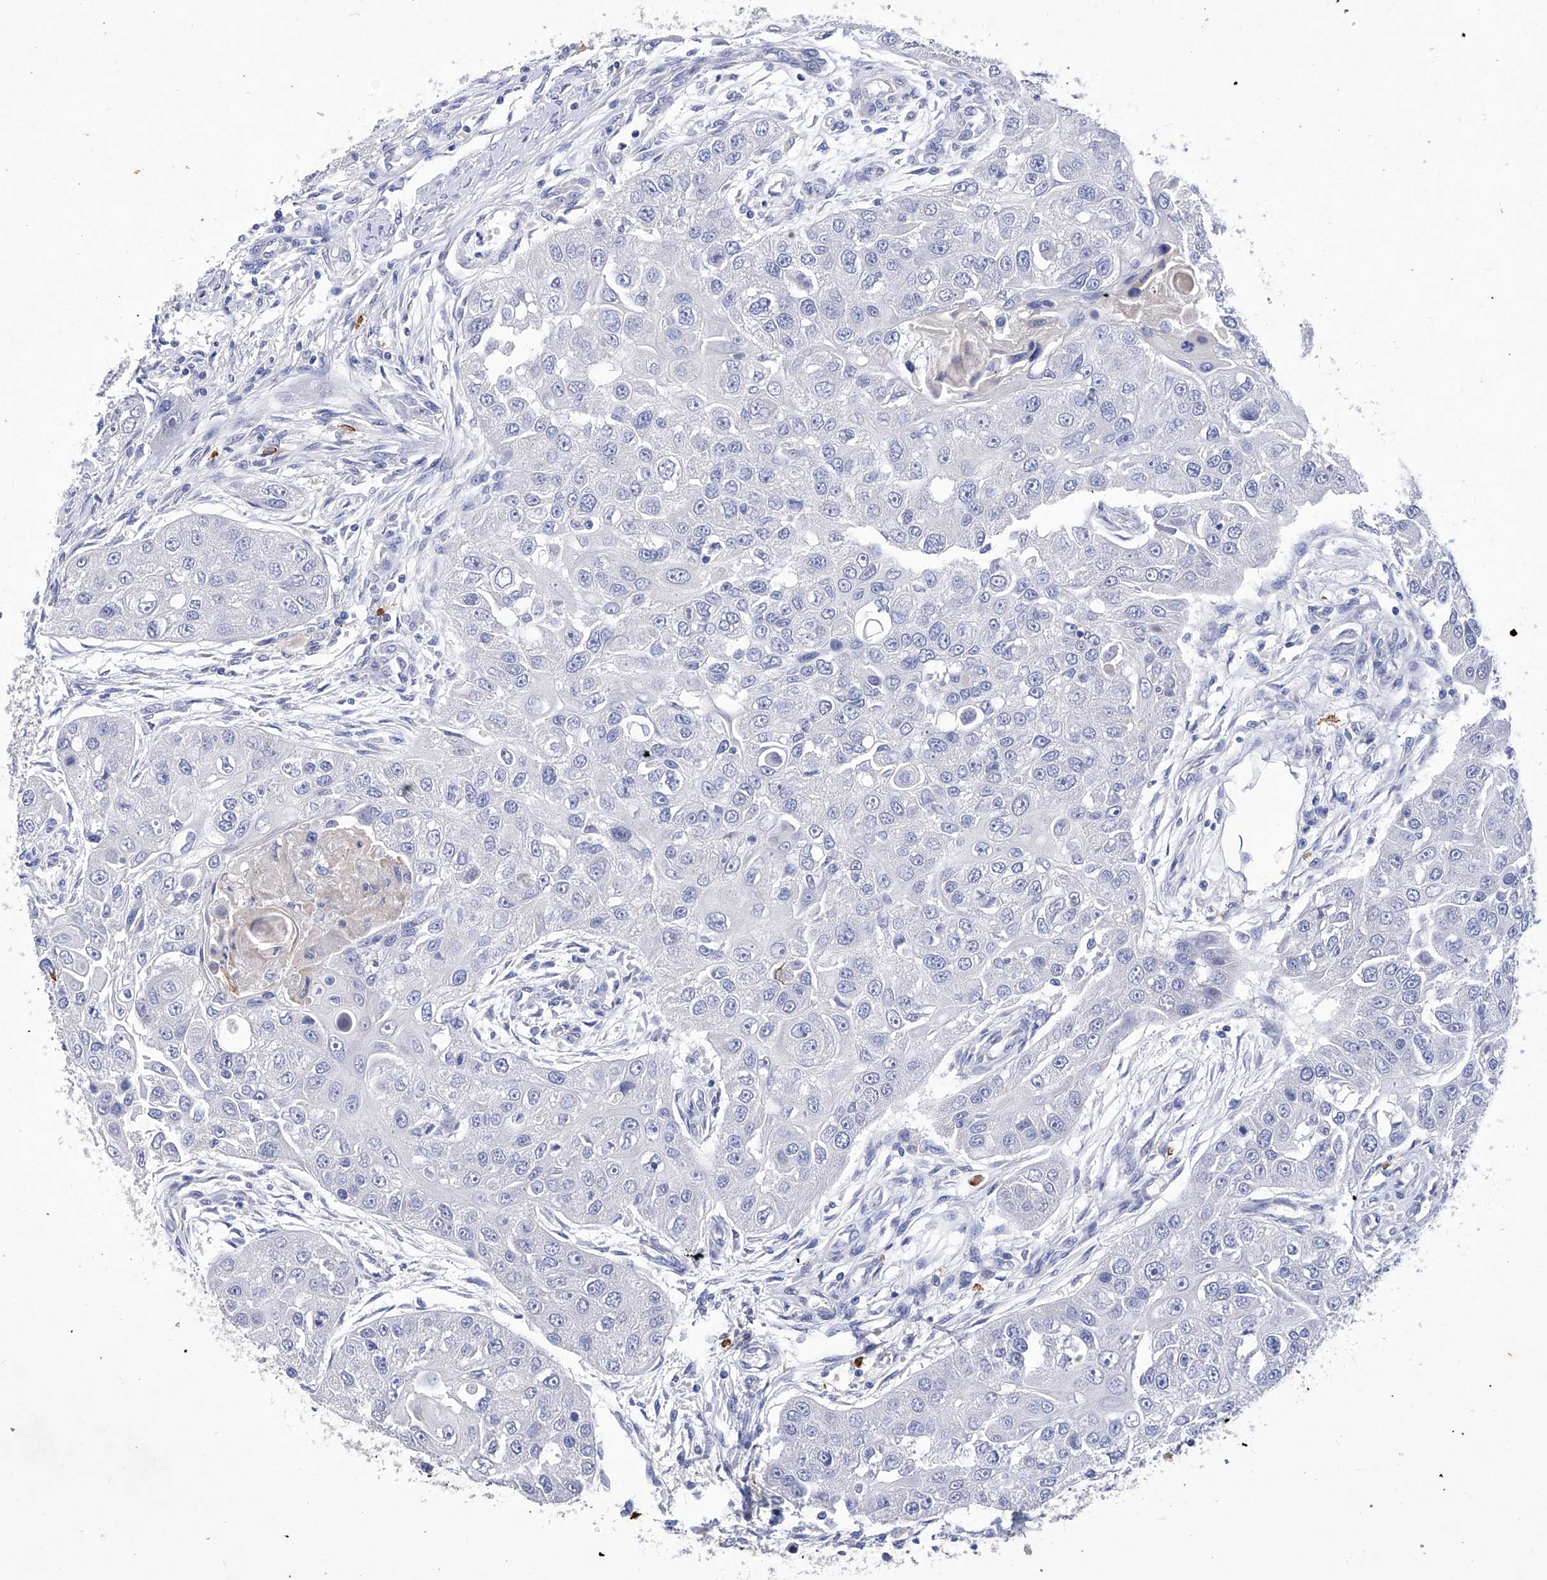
{"staining": {"intensity": "negative", "quantity": "none", "location": "none"}, "tissue": "head and neck cancer", "cell_type": "Tumor cells", "image_type": "cancer", "snomed": [{"axis": "morphology", "description": "Normal tissue, NOS"}, {"axis": "morphology", "description": "Squamous cell carcinoma, NOS"}, {"axis": "topography", "description": "Skeletal muscle"}, {"axis": "topography", "description": "Head-Neck"}], "caption": "Tumor cells show no significant expression in head and neck squamous cell carcinoma.", "gene": "IFNL2", "patient": {"sex": "male", "age": 51}}